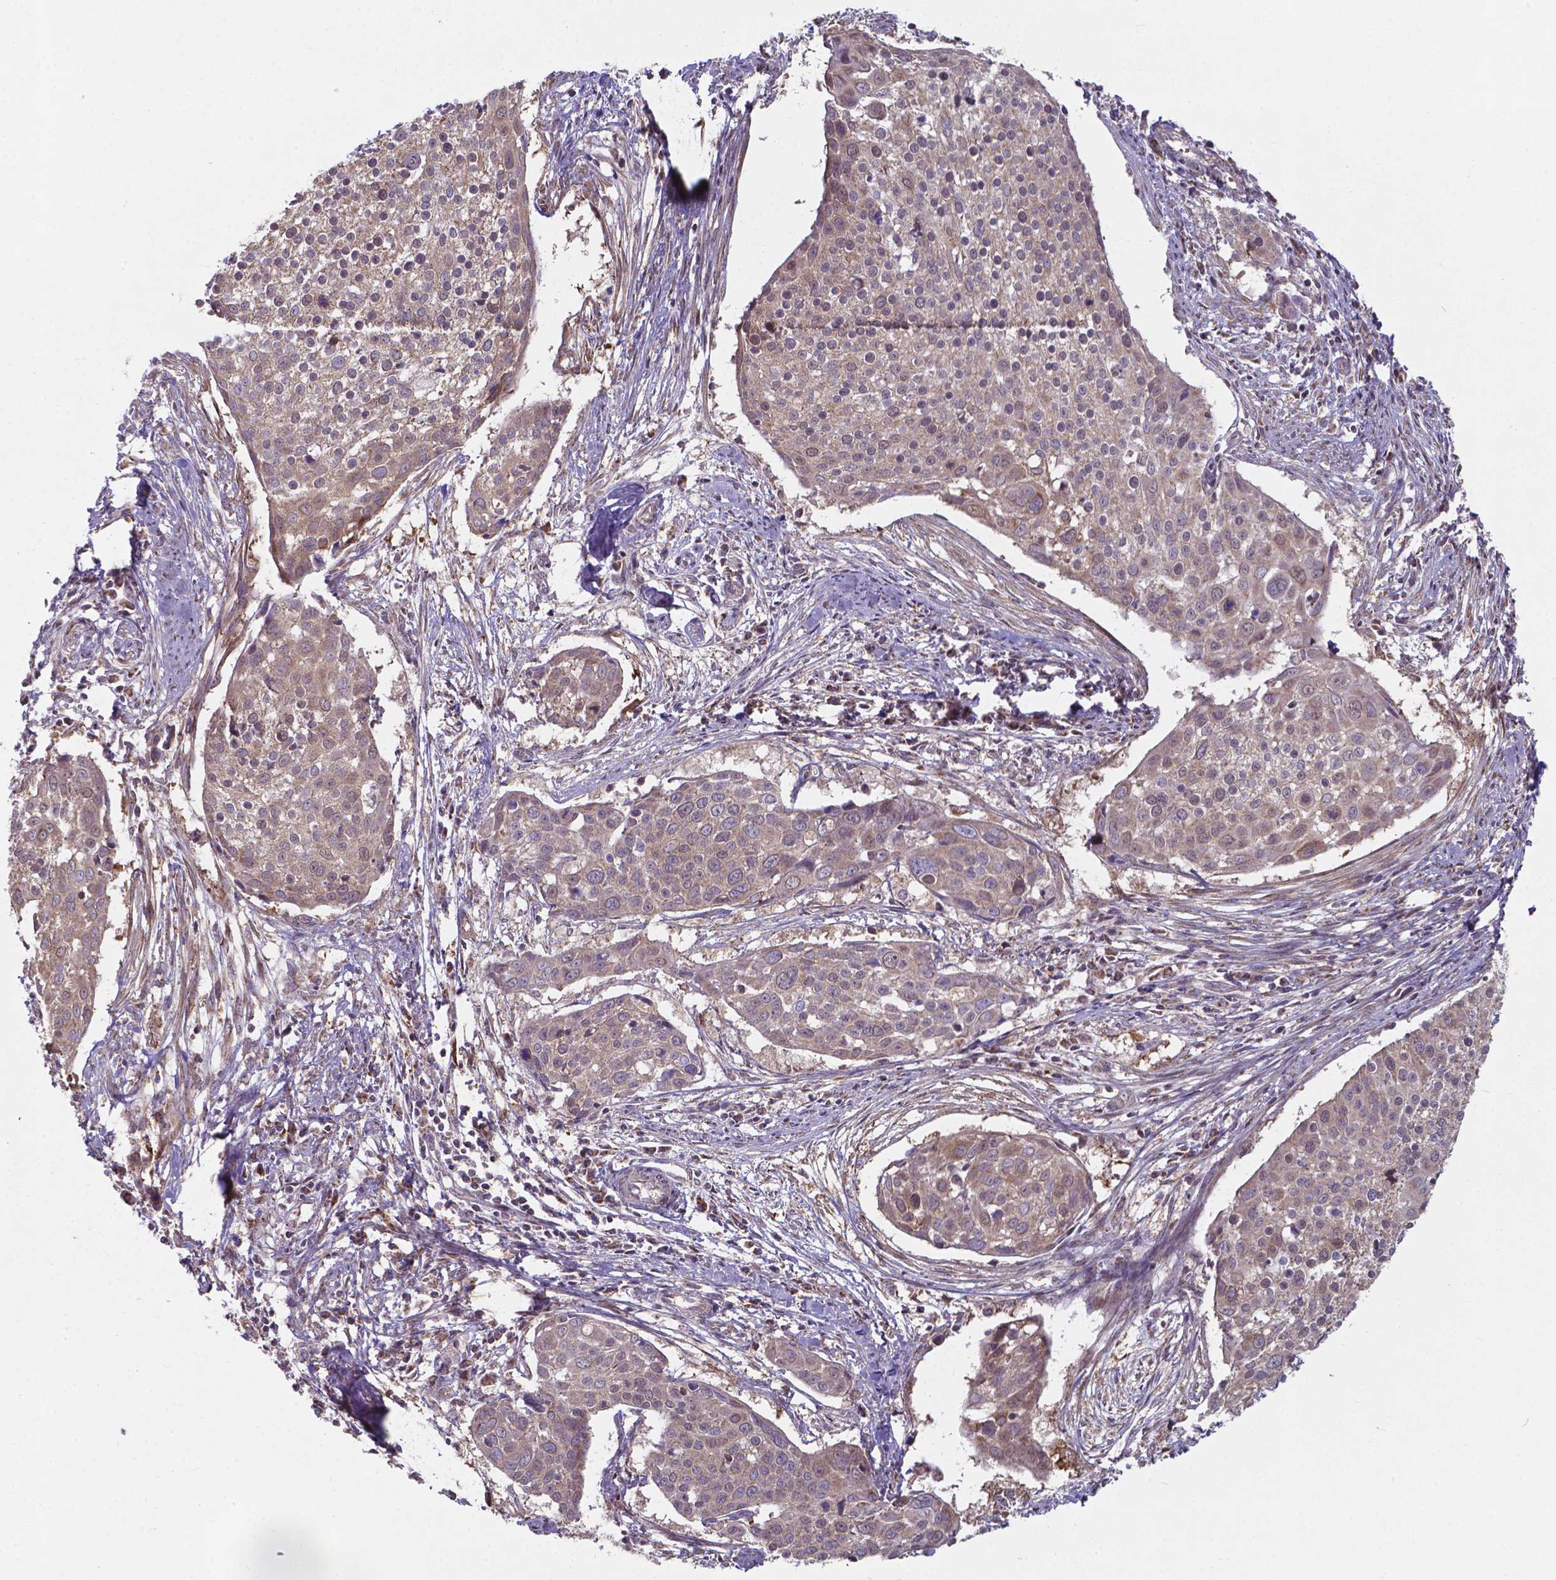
{"staining": {"intensity": "weak", "quantity": ">75%", "location": "cytoplasmic/membranous"}, "tissue": "cervical cancer", "cell_type": "Tumor cells", "image_type": "cancer", "snomed": [{"axis": "morphology", "description": "Squamous cell carcinoma, NOS"}, {"axis": "topography", "description": "Cervix"}], "caption": "High-magnification brightfield microscopy of squamous cell carcinoma (cervical) stained with DAB (brown) and counterstained with hematoxylin (blue). tumor cells exhibit weak cytoplasmic/membranous expression is present in about>75% of cells.", "gene": "FAM114A1", "patient": {"sex": "female", "age": 39}}